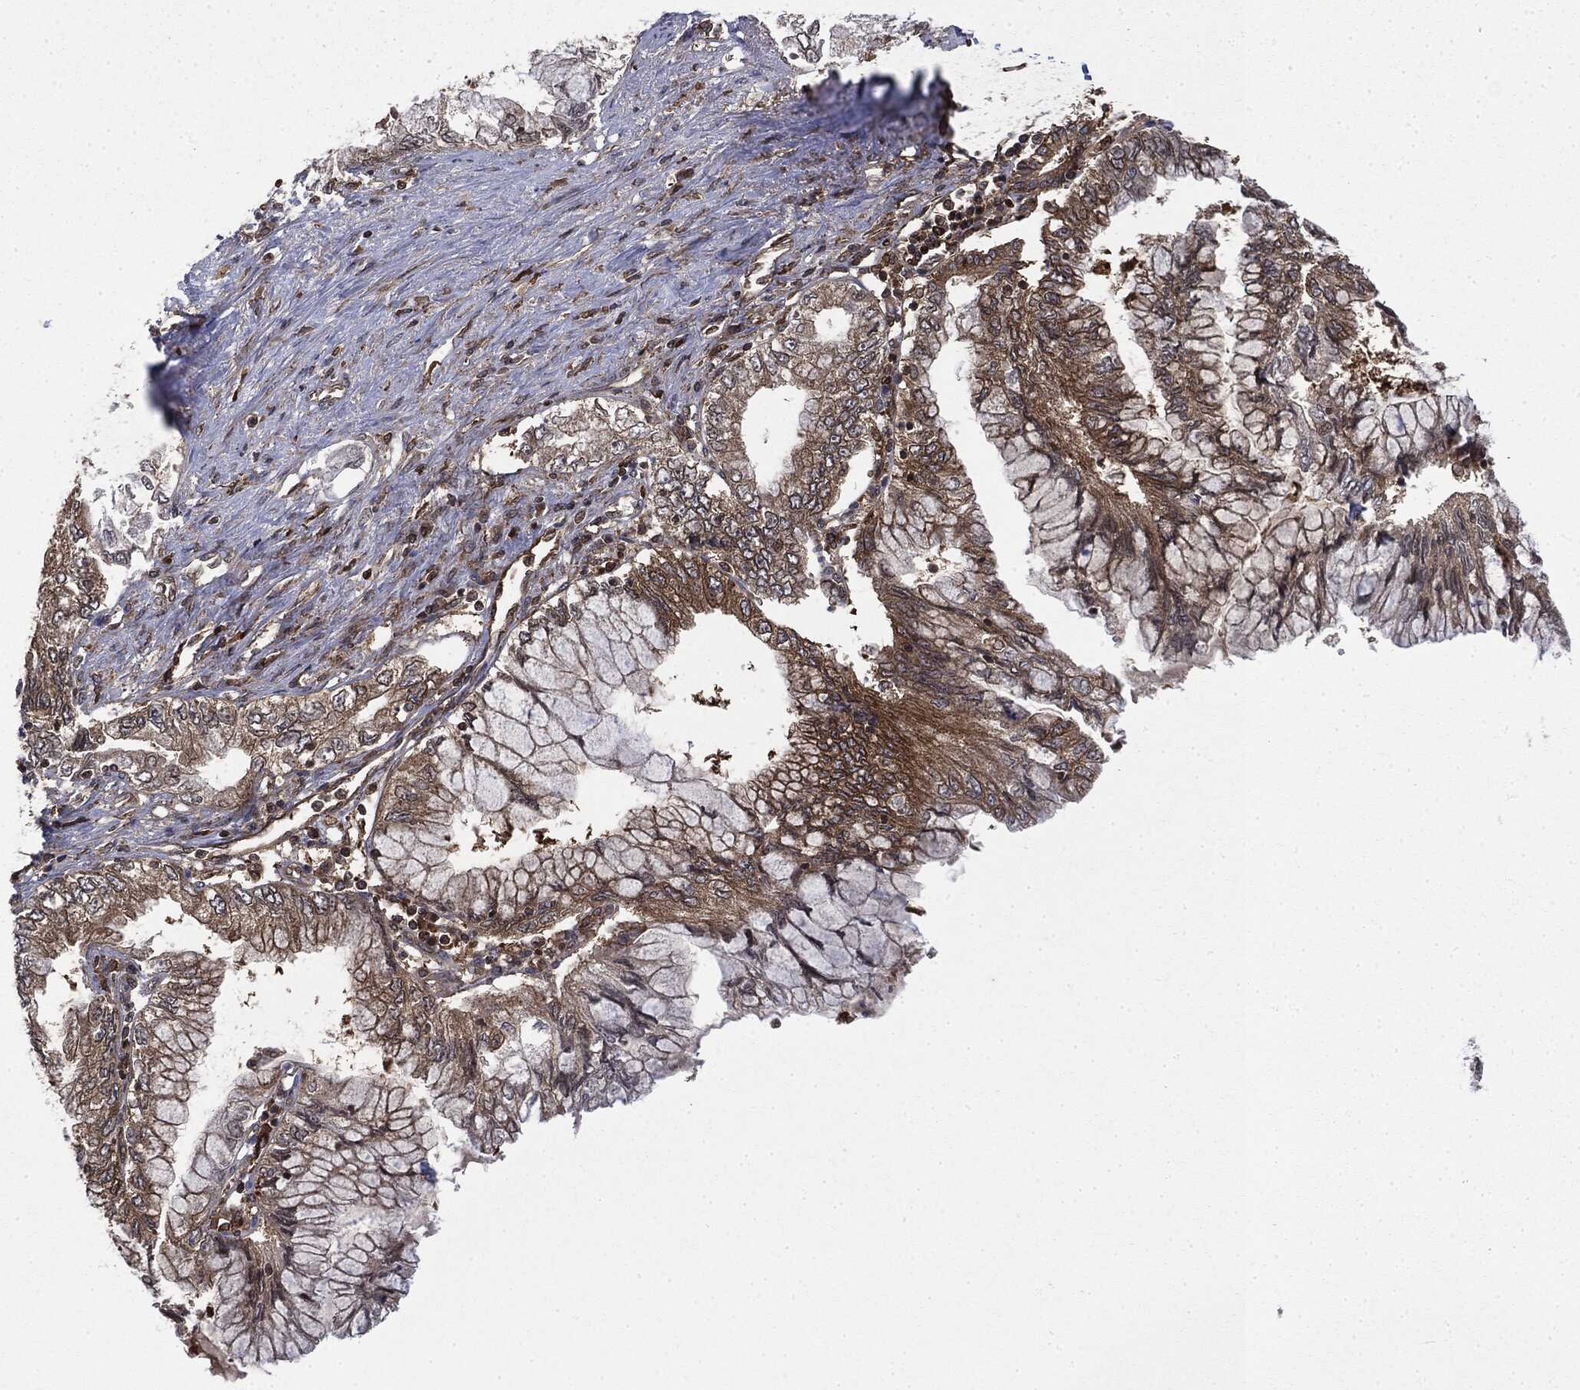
{"staining": {"intensity": "moderate", "quantity": ">75%", "location": "cytoplasmic/membranous"}, "tissue": "pancreatic cancer", "cell_type": "Tumor cells", "image_type": "cancer", "snomed": [{"axis": "morphology", "description": "Adenocarcinoma, NOS"}, {"axis": "topography", "description": "Pancreas"}], "caption": "Brown immunohistochemical staining in human pancreatic adenocarcinoma reveals moderate cytoplasmic/membranous staining in about >75% of tumor cells.", "gene": "SNX5", "patient": {"sex": "female", "age": 73}}